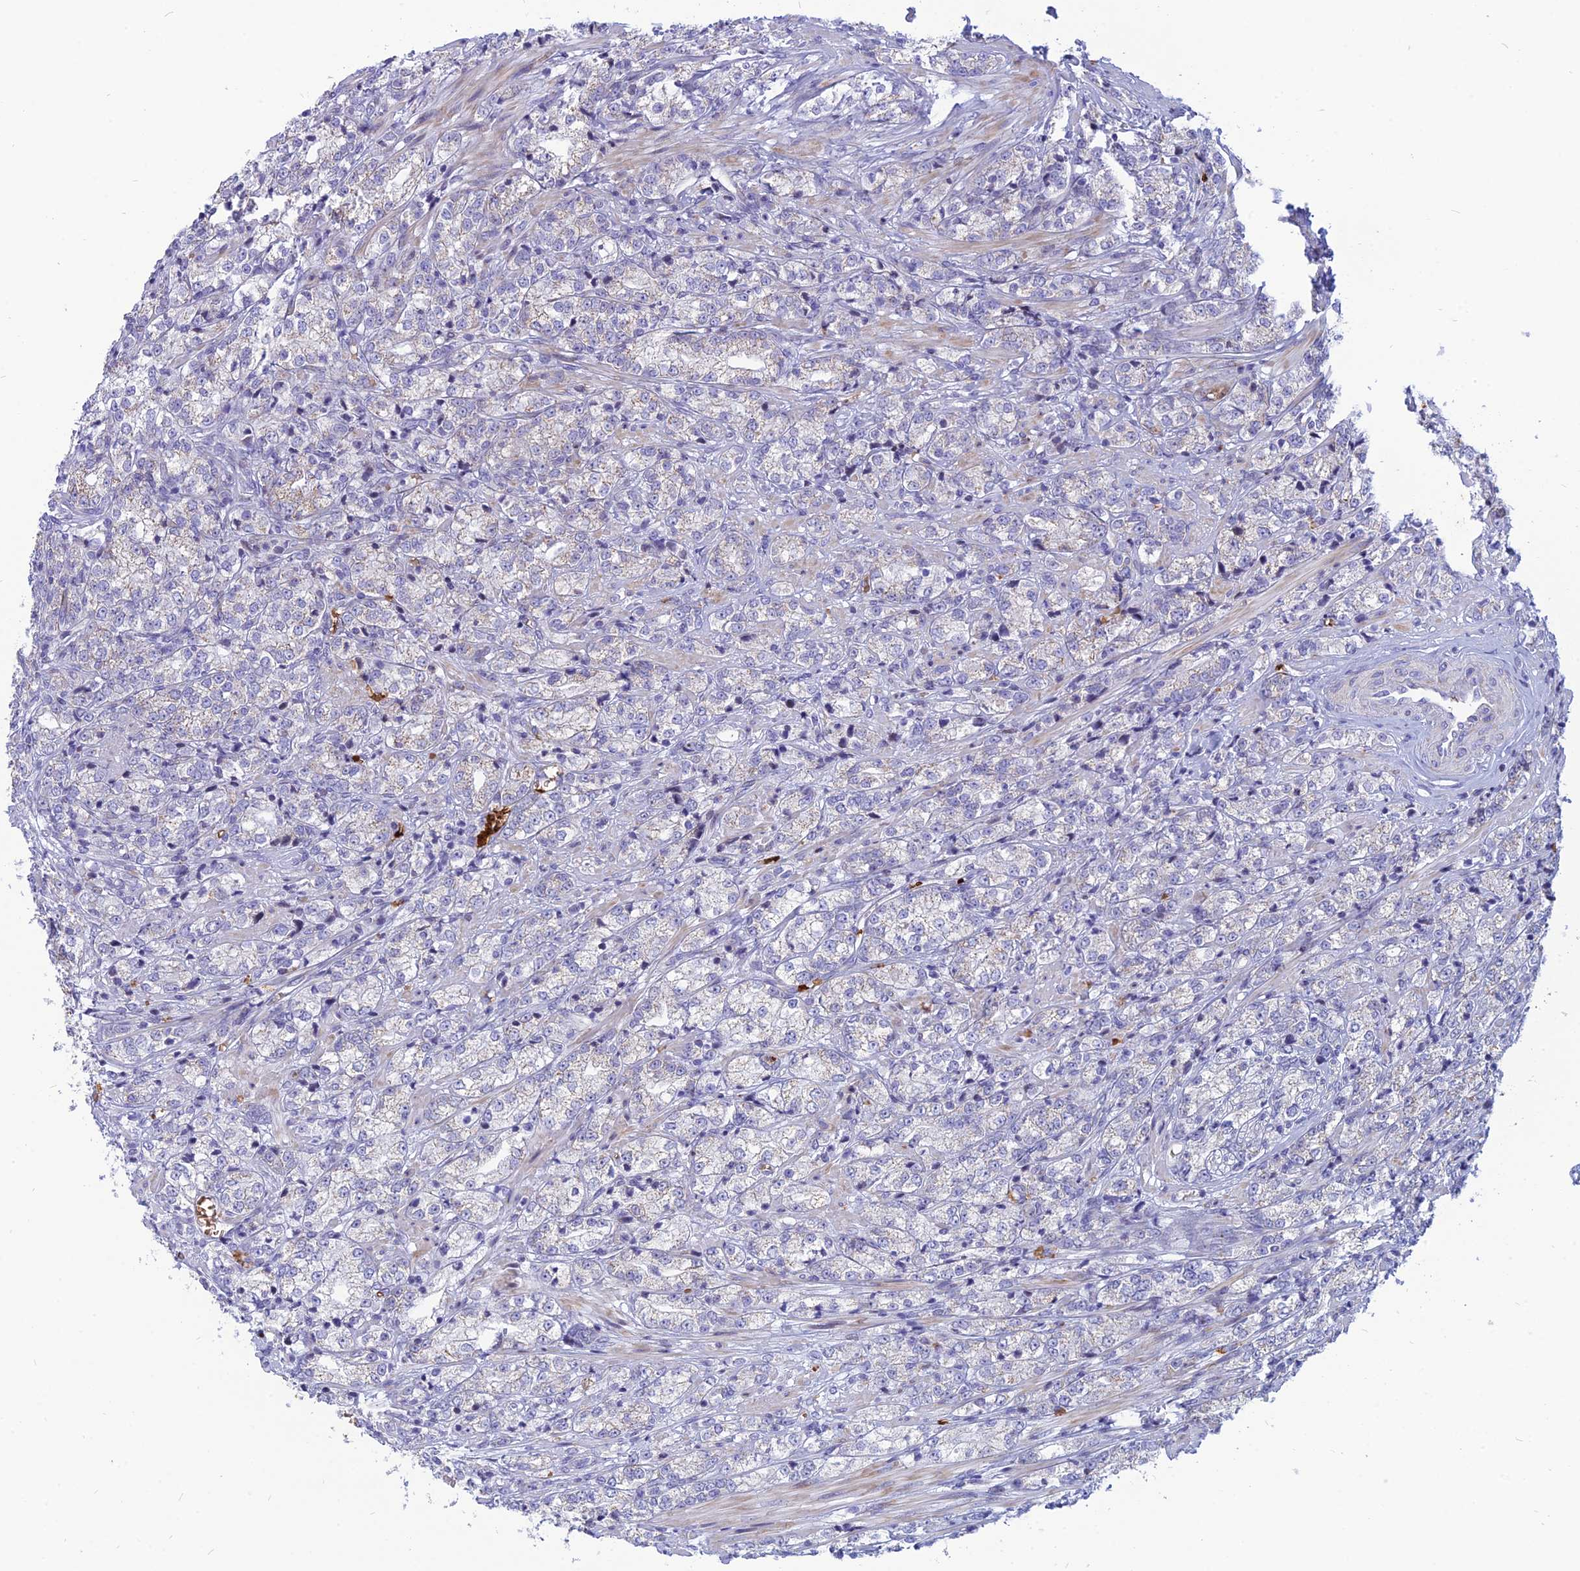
{"staining": {"intensity": "weak", "quantity": "<25%", "location": "cytoplasmic/membranous"}, "tissue": "prostate cancer", "cell_type": "Tumor cells", "image_type": "cancer", "snomed": [{"axis": "morphology", "description": "Adenocarcinoma, High grade"}, {"axis": "topography", "description": "Prostate"}], "caption": "DAB immunohistochemical staining of high-grade adenocarcinoma (prostate) displays no significant staining in tumor cells. Brightfield microscopy of immunohistochemistry stained with DAB (brown) and hematoxylin (blue), captured at high magnification.", "gene": "HHAT", "patient": {"sex": "male", "age": 69}}